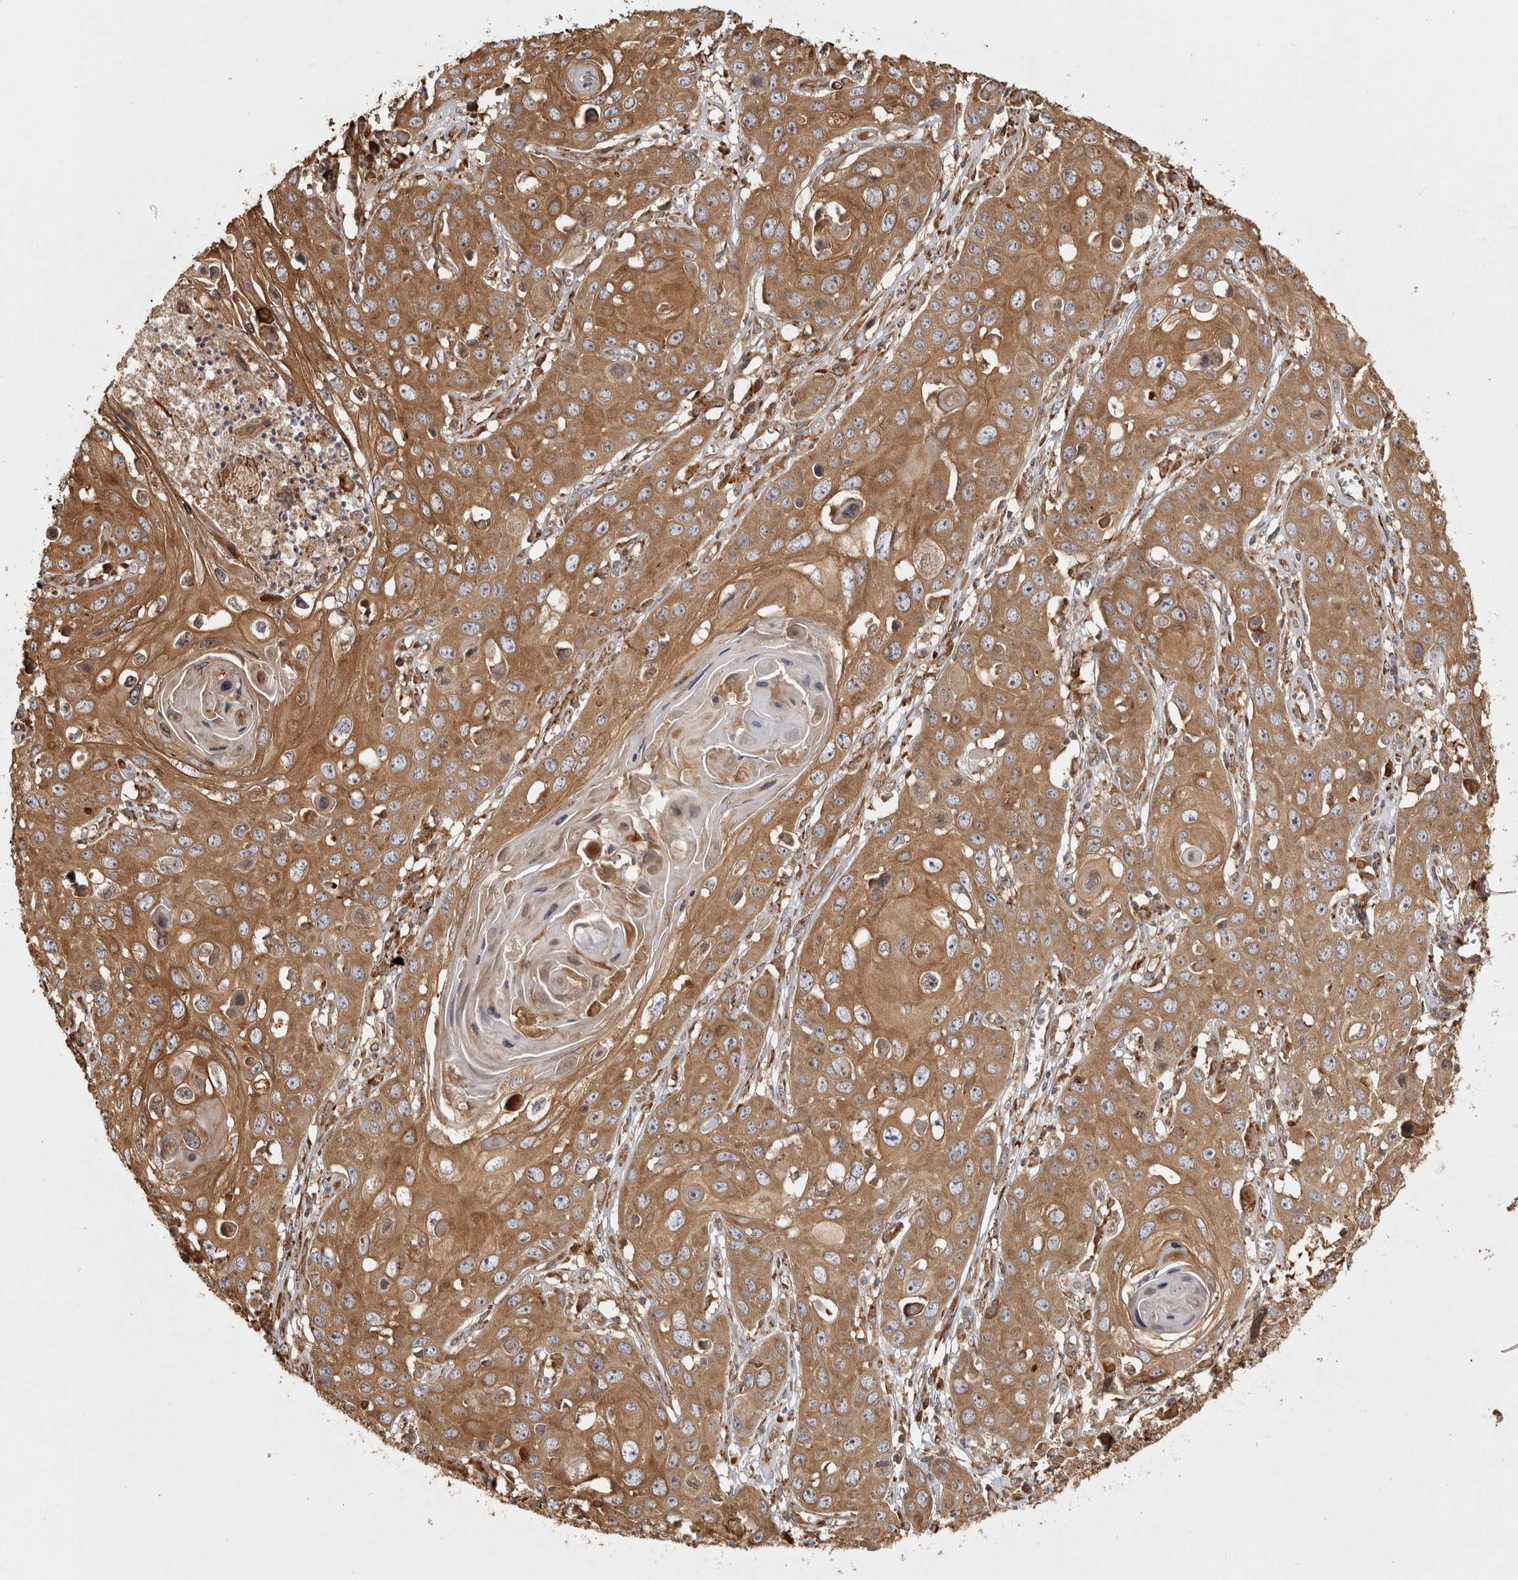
{"staining": {"intensity": "moderate", "quantity": ">75%", "location": "cytoplasmic/membranous"}, "tissue": "skin cancer", "cell_type": "Tumor cells", "image_type": "cancer", "snomed": [{"axis": "morphology", "description": "Squamous cell carcinoma, NOS"}, {"axis": "topography", "description": "Skin"}], "caption": "High-power microscopy captured an immunohistochemistry histopathology image of squamous cell carcinoma (skin), revealing moderate cytoplasmic/membranous positivity in about >75% of tumor cells.", "gene": "CAMSAP2", "patient": {"sex": "male", "age": 55}}